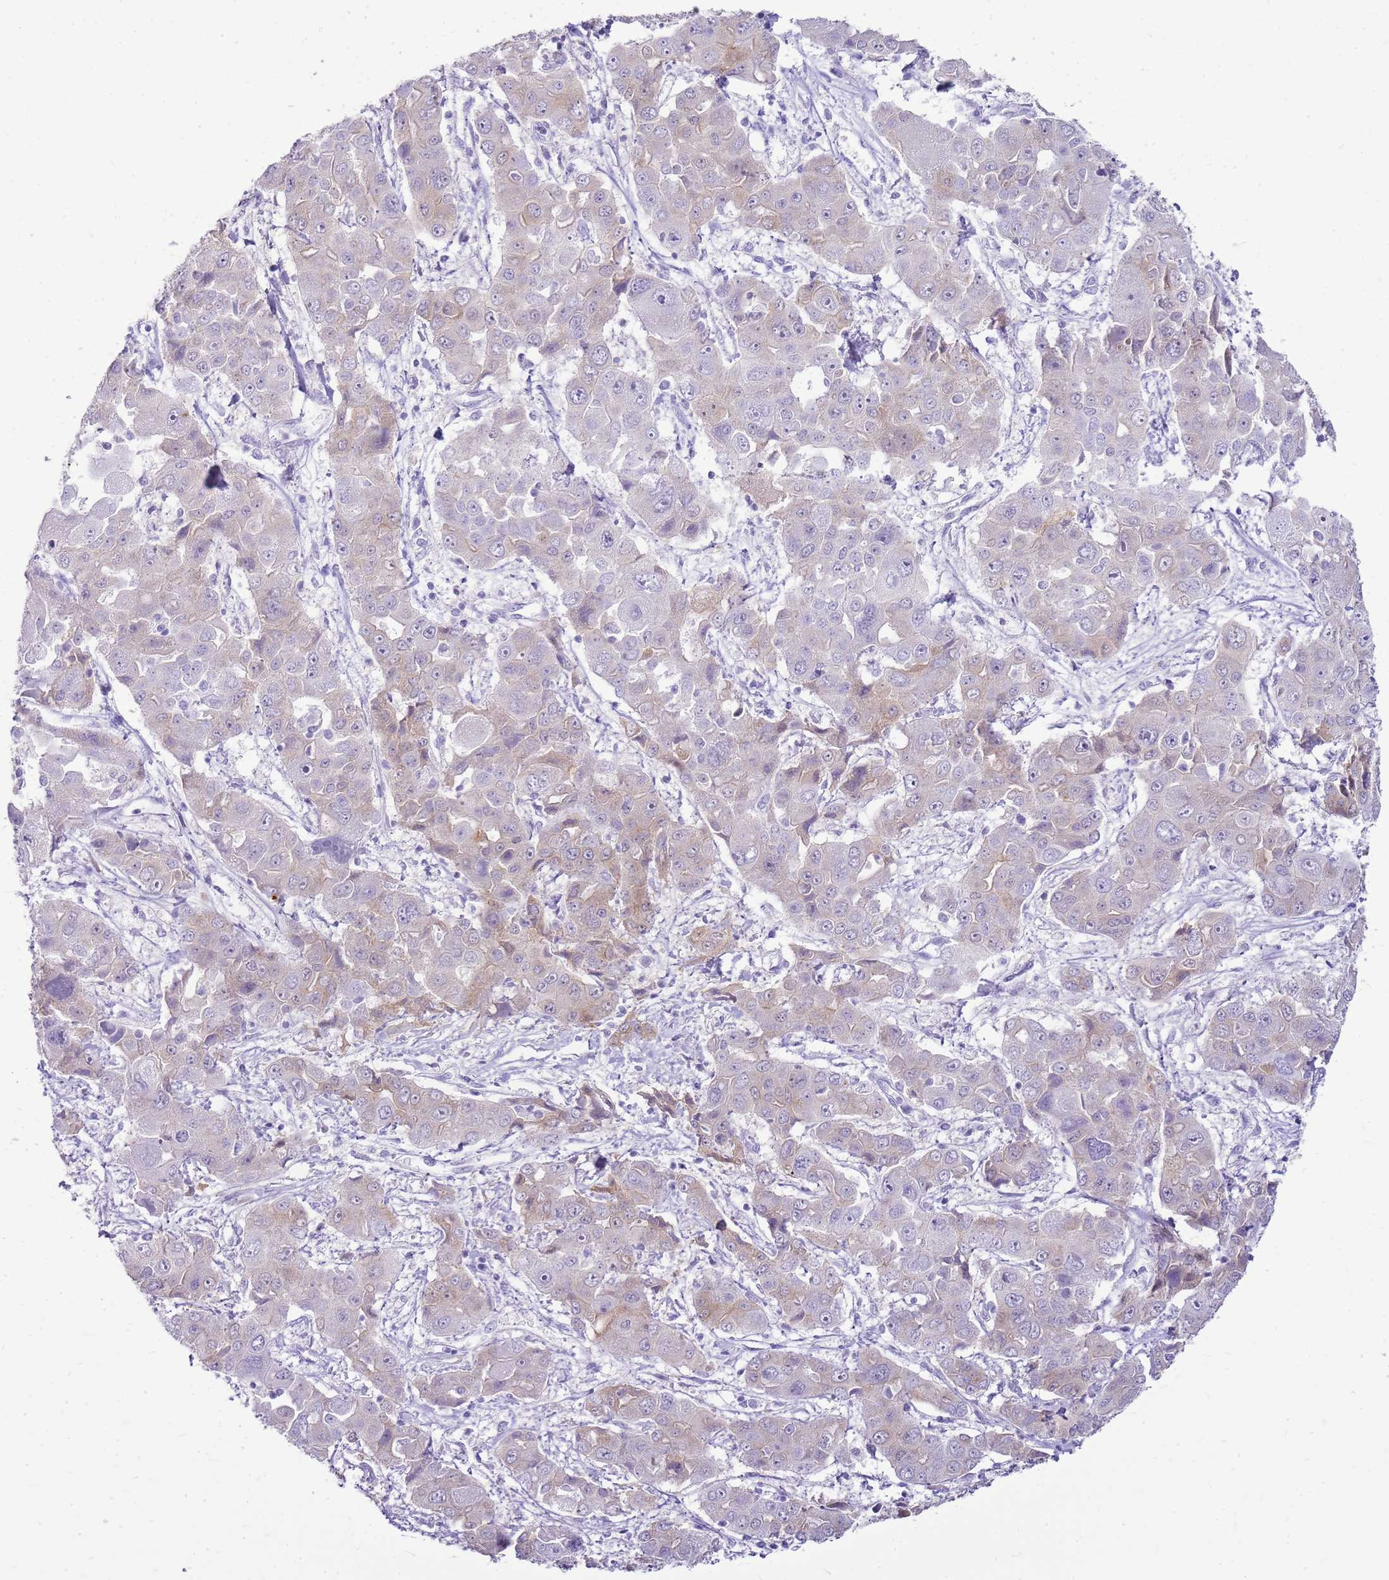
{"staining": {"intensity": "negative", "quantity": "none", "location": "none"}, "tissue": "liver cancer", "cell_type": "Tumor cells", "image_type": "cancer", "snomed": [{"axis": "morphology", "description": "Cholangiocarcinoma"}, {"axis": "topography", "description": "Liver"}], "caption": "Micrograph shows no protein expression in tumor cells of liver cancer (cholangiocarcinoma) tissue.", "gene": "SULT1E1", "patient": {"sex": "male", "age": 67}}